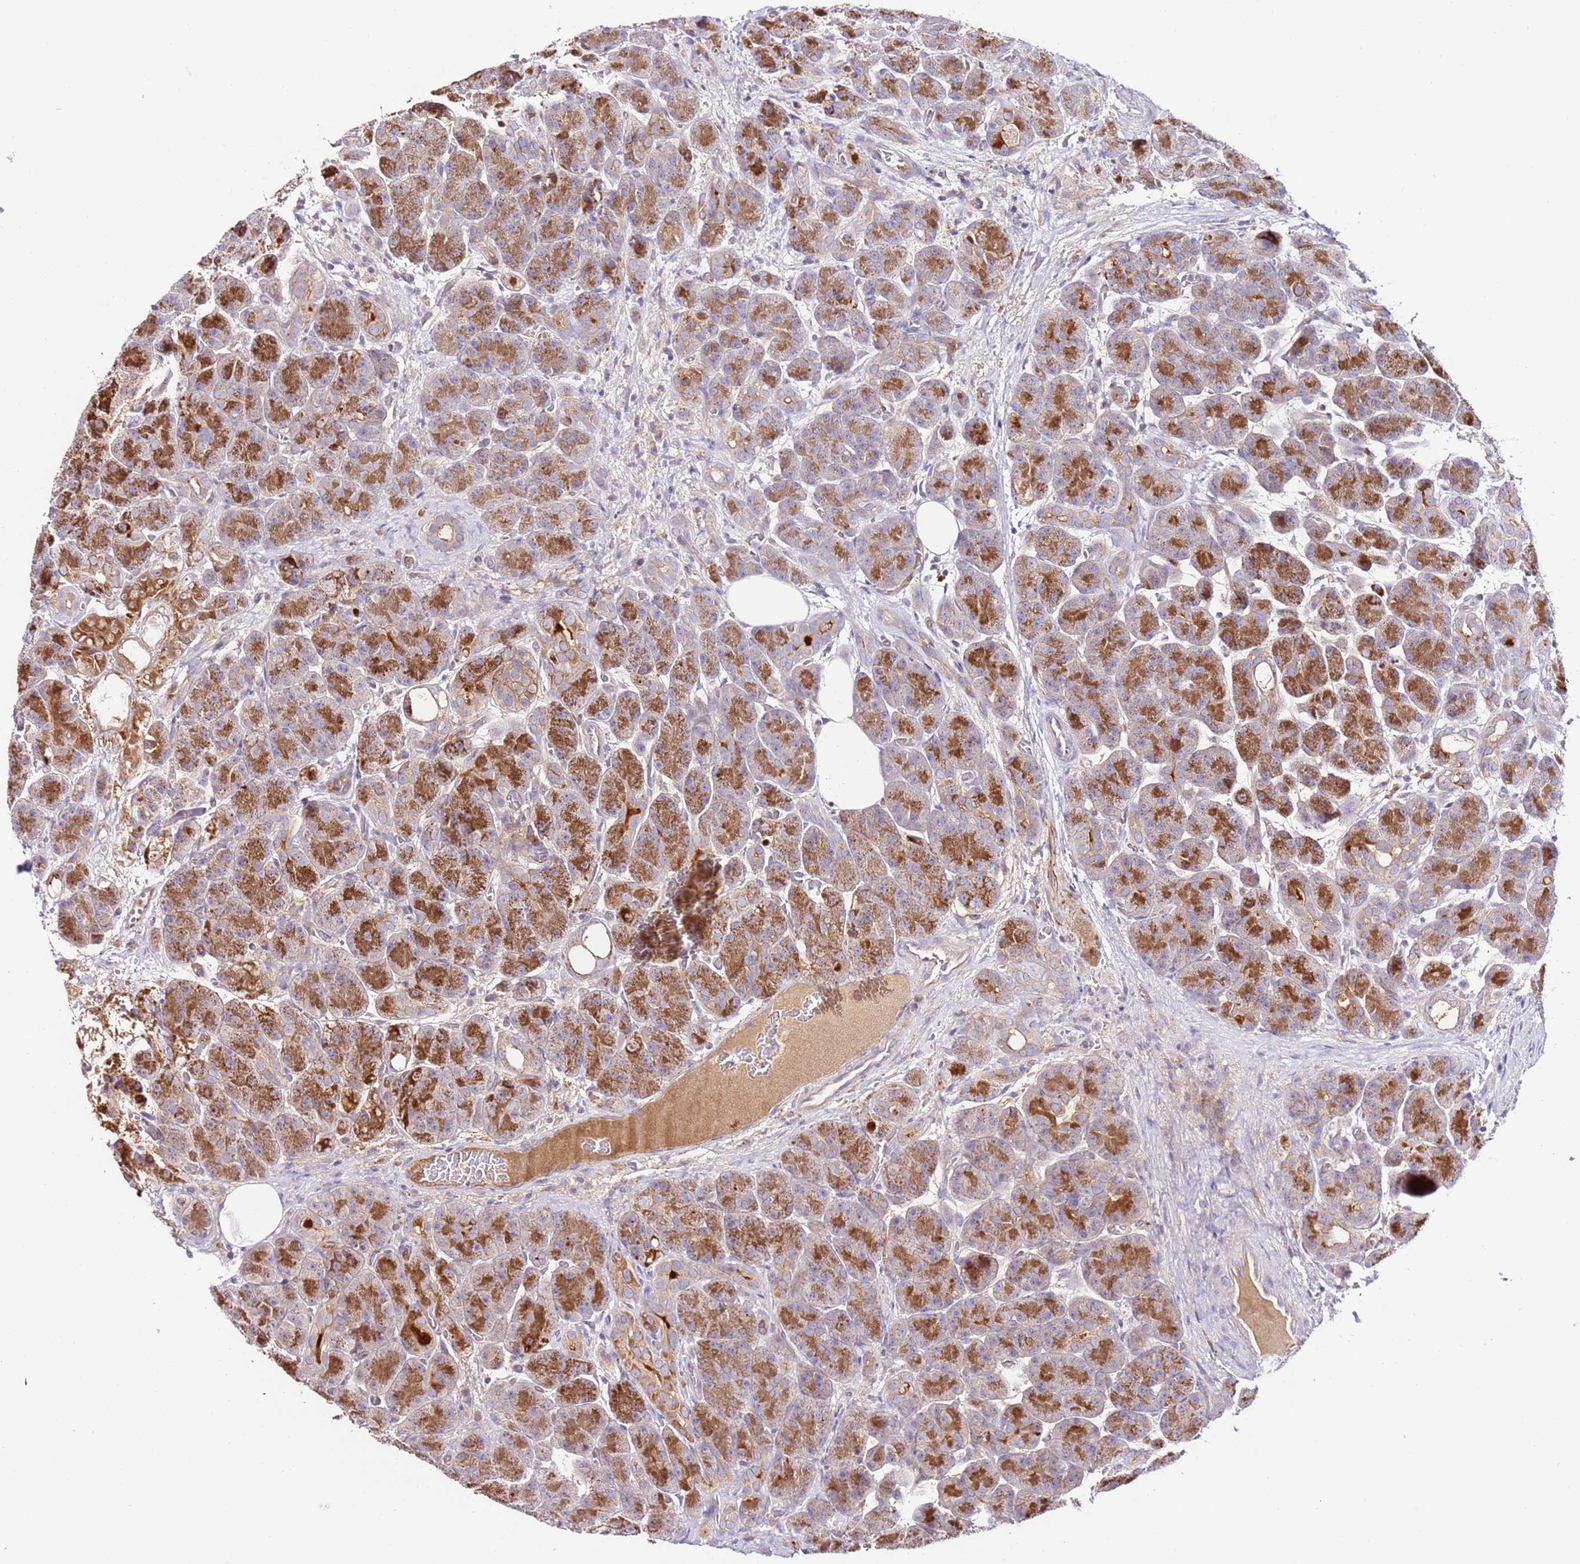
{"staining": {"intensity": "strong", "quantity": "25%-75%", "location": "cytoplasmic/membranous"}, "tissue": "pancreas", "cell_type": "Exocrine glandular cells", "image_type": "normal", "snomed": [{"axis": "morphology", "description": "Normal tissue, NOS"}, {"axis": "topography", "description": "Pancreas"}], "caption": "Exocrine glandular cells exhibit high levels of strong cytoplasmic/membranous expression in approximately 25%-75% of cells in normal human pancreas.", "gene": "FLVCR1", "patient": {"sex": "male", "age": 63}}